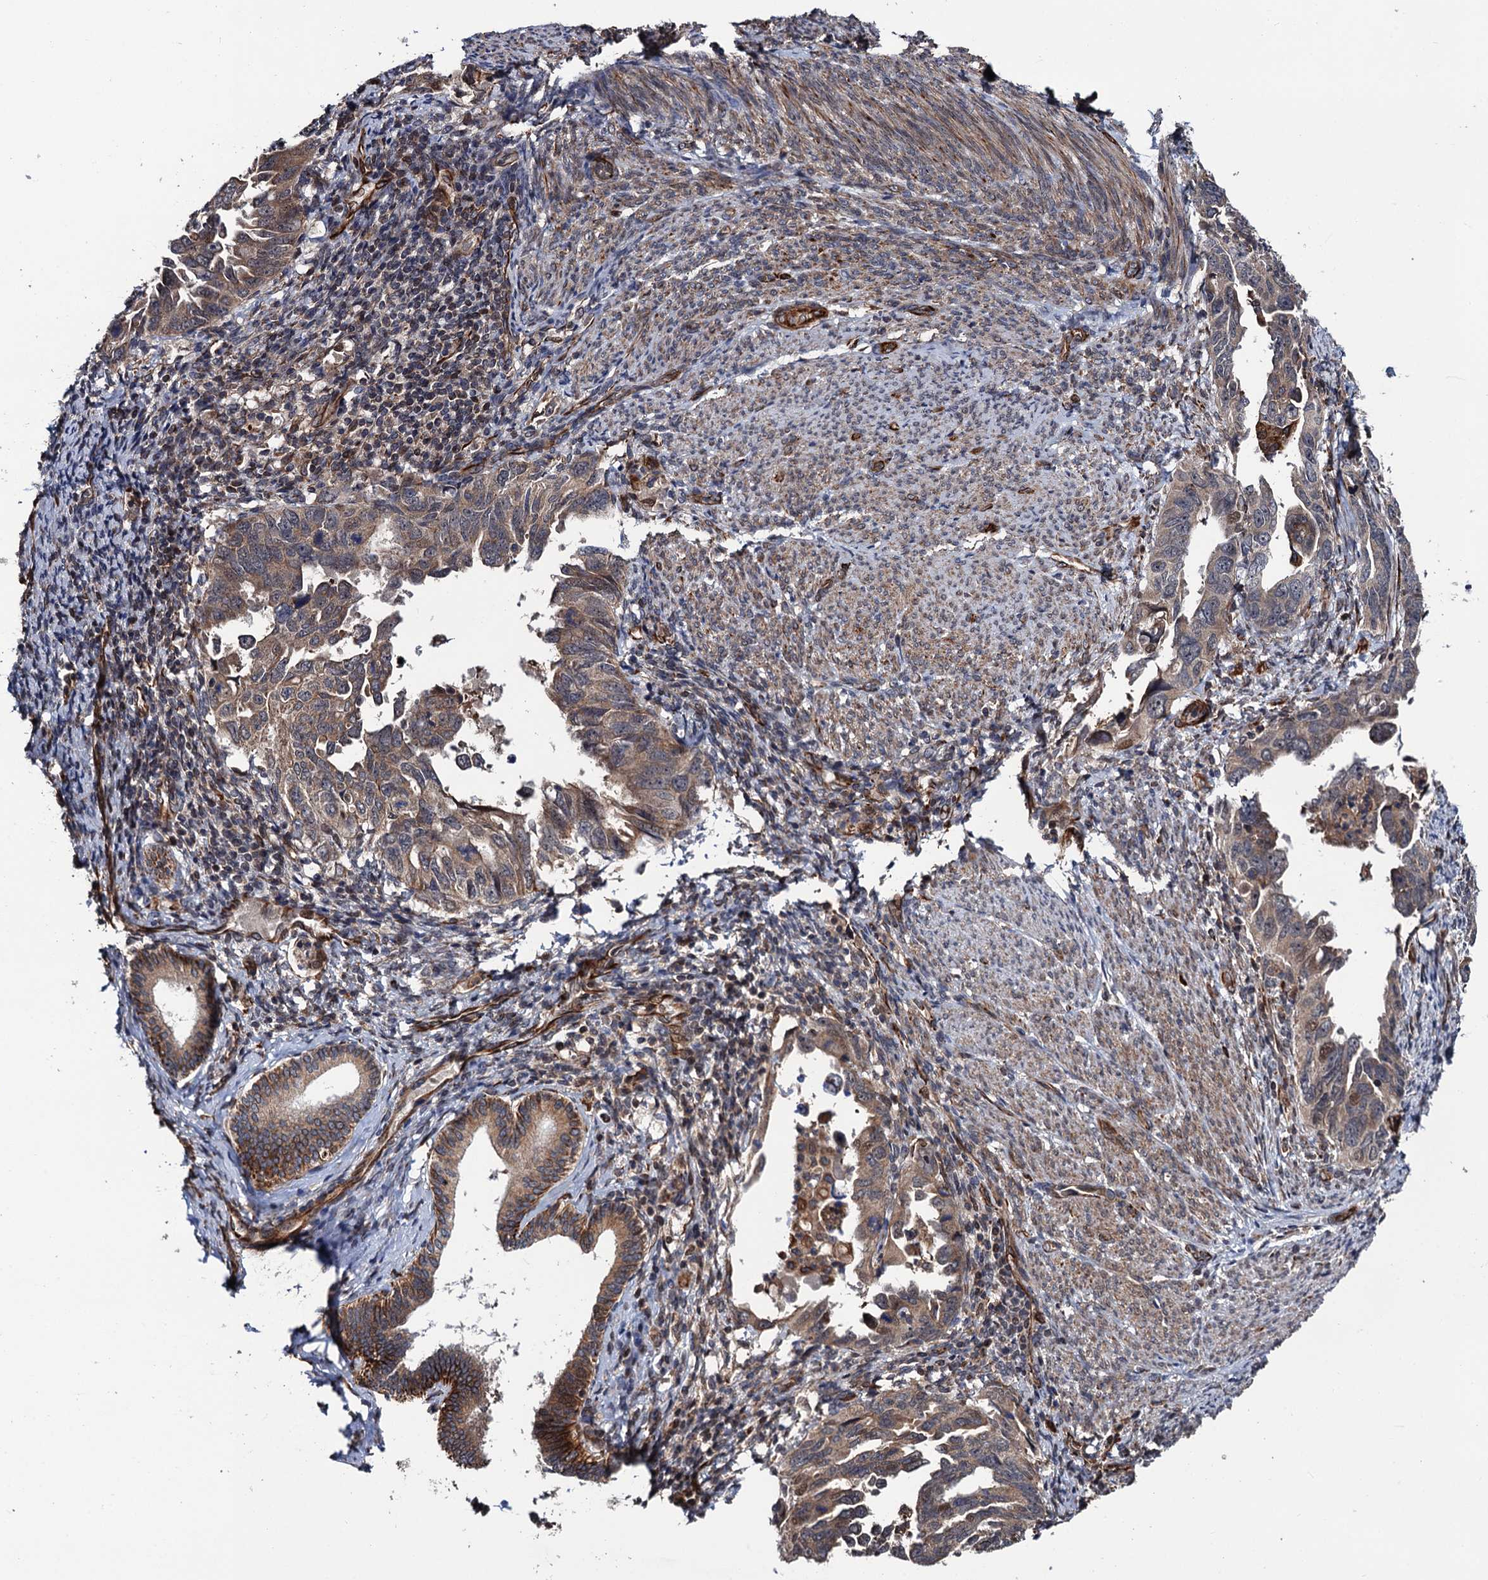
{"staining": {"intensity": "moderate", "quantity": "25%-75%", "location": "cytoplasmic/membranous,nuclear"}, "tissue": "endometrial cancer", "cell_type": "Tumor cells", "image_type": "cancer", "snomed": [{"axis": "morphology", "description": "Adenocarcinoma, NOS"}, {"axis": "topography", "description": "Endometrium"}], "caption": "A micrograph of human endometrial cancer (adenocarcinoma) stained for a protein demonstrates moderate cytoplasmic/membranous and nuclear brown staining in tumor cells. (brown staining indicates protein expression, while blue staining denotes nuclei).", "gene": "FSIP1", "patient": {"sex": "female", "age": 65}}